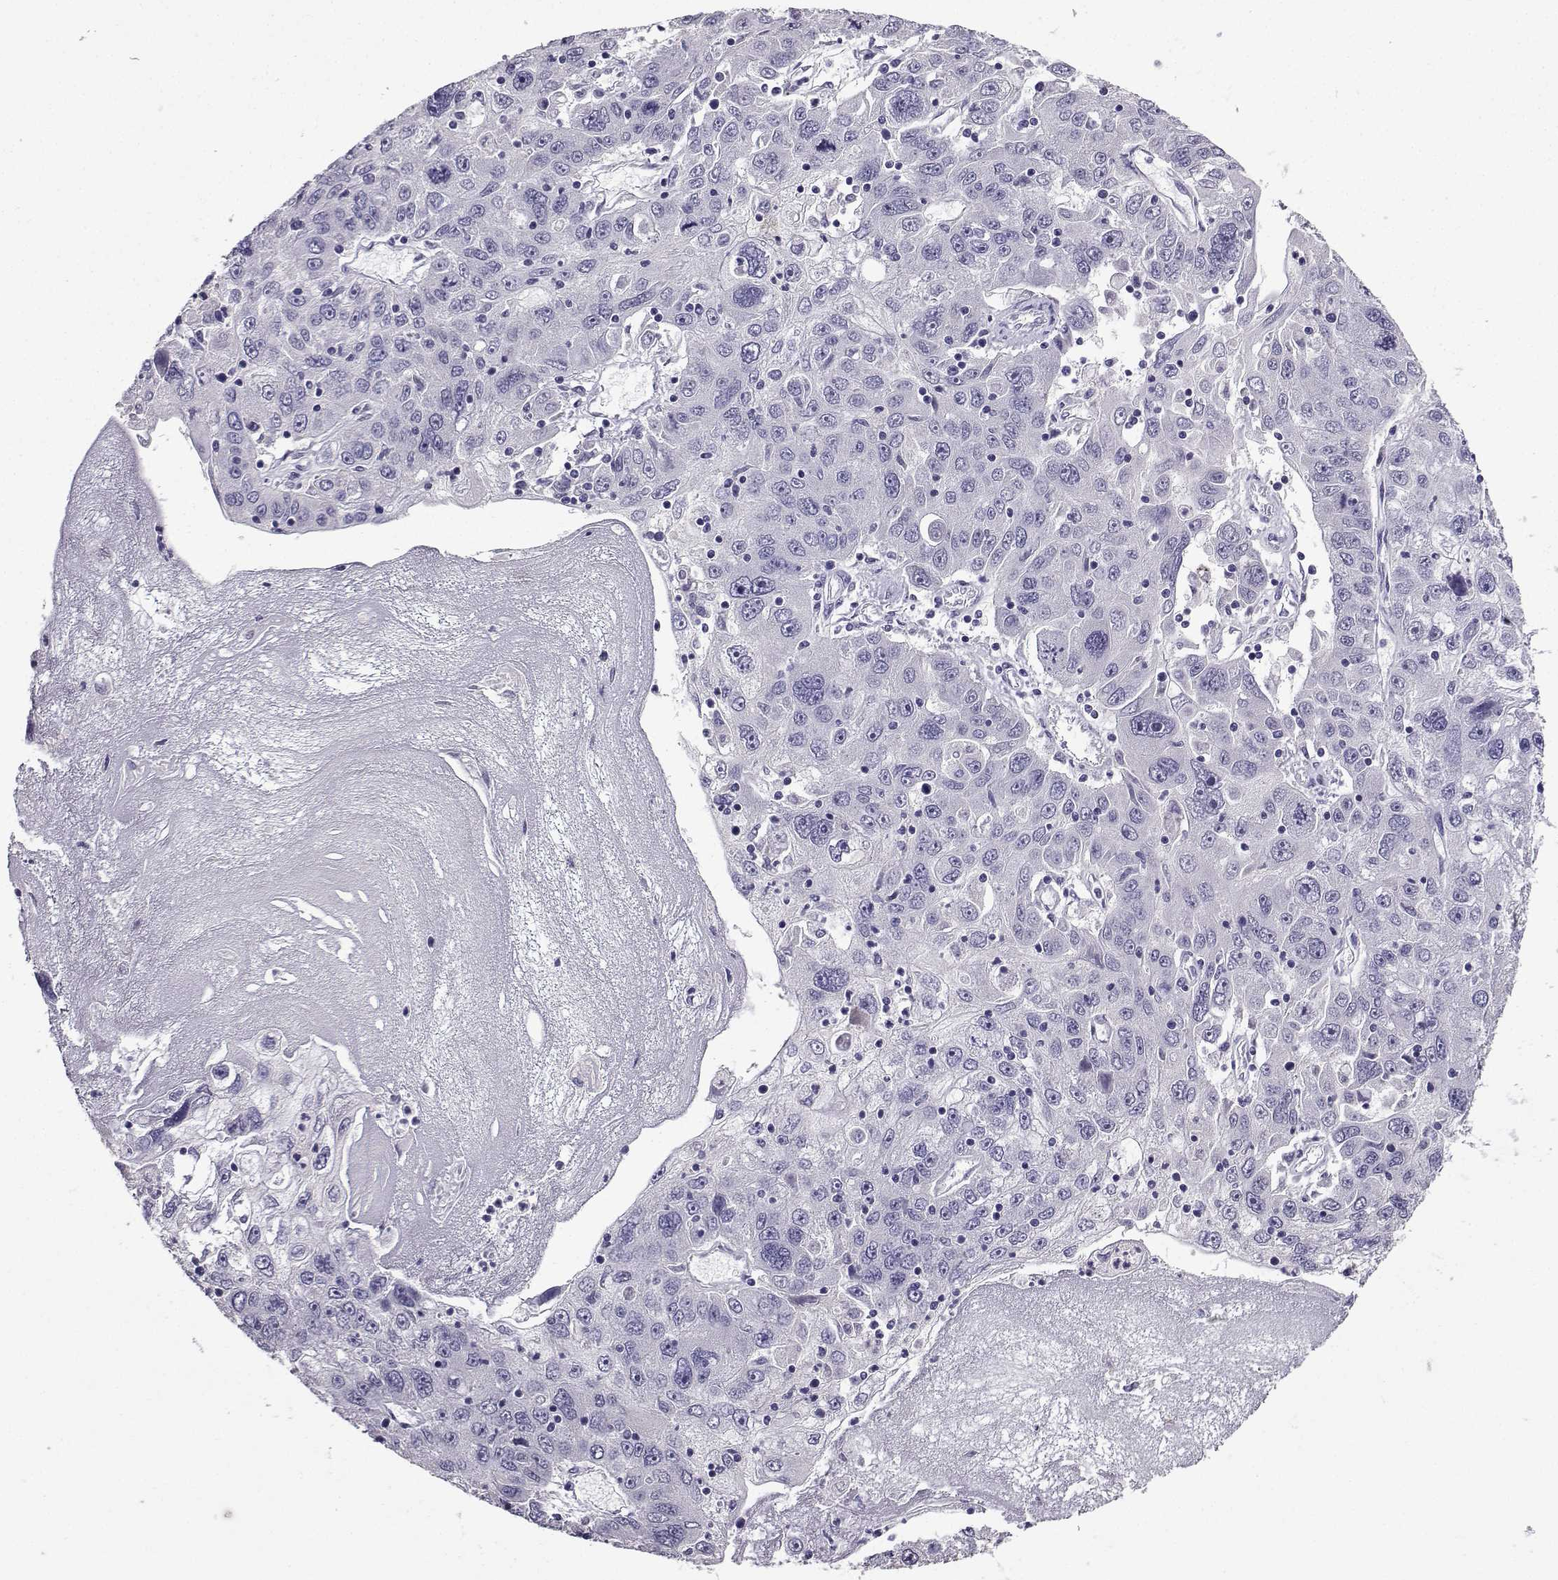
{"staining": {"intensity": "negative", "quantity": "none", "location": "none"}, "tissue": "stomach cancer", "cell_type": "Tumor cells", "image_type": "cancer", "snomed": [{"axis": "morphology", "description": "Adenocarcinoma, NOS"}, {"axis": "topography", "description": "Stomach"}], "caption": "IHC of adenocarcinoma (stomach) shows no positivity in tumor cells.", "gene": "SPAG11B", "patient": {"sex": "male", "age": 56}}